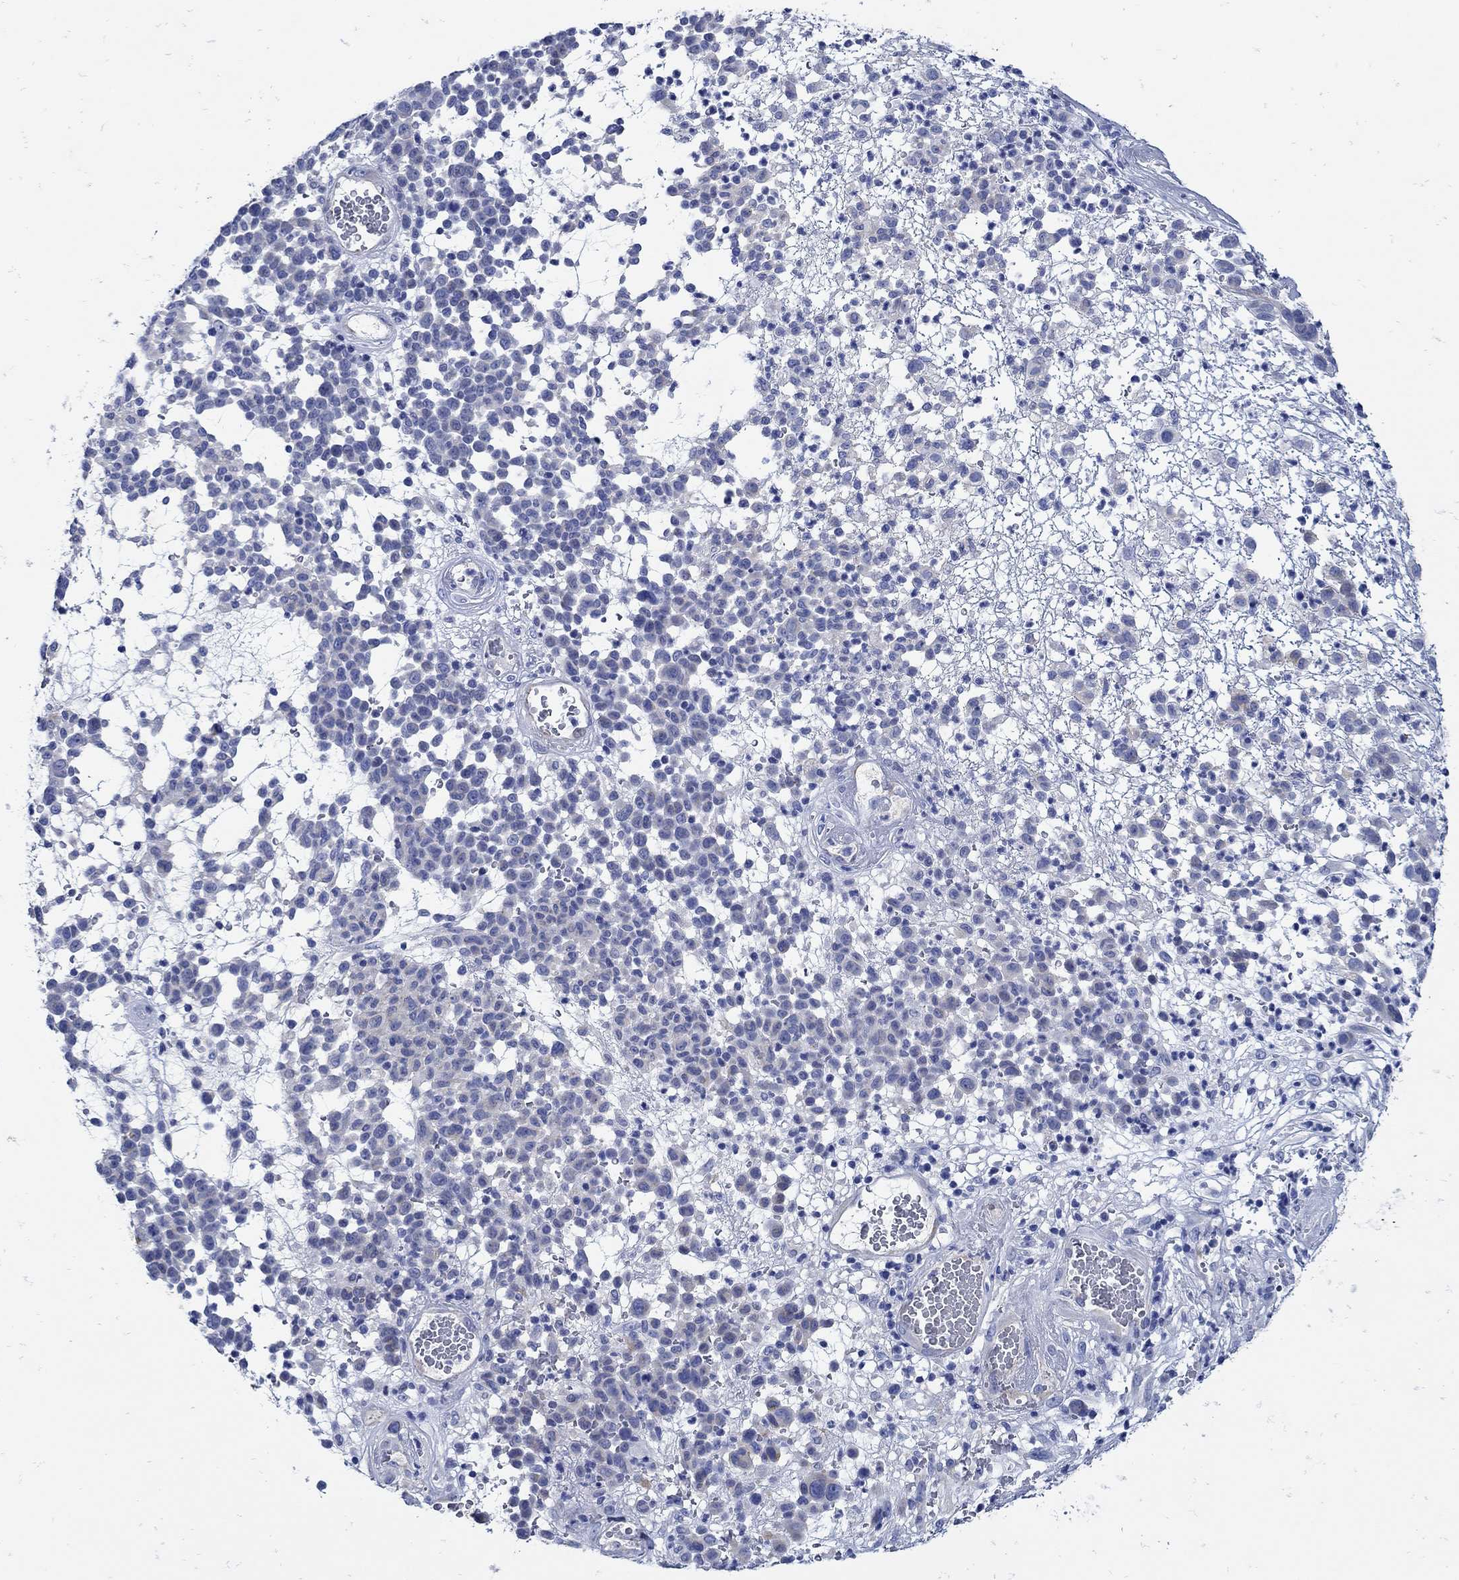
{"staining": {"intensity": "negative", "quantity": "none", "location": "none"}, "tissue": "melanoma", "cell_type": "Tumor cells", "image_type": "cancer", "snomed": [{"axis": "morphology", "description": "Malignant melanoma, NOS"}, {"axis": "topography", "description": "Skin"}], "caption": "Photomicrograph shows no significant protein positivity in tumor cells of melanoma.", "gene": "NOS1", "patient": {"sex": "male", "age": 59}}